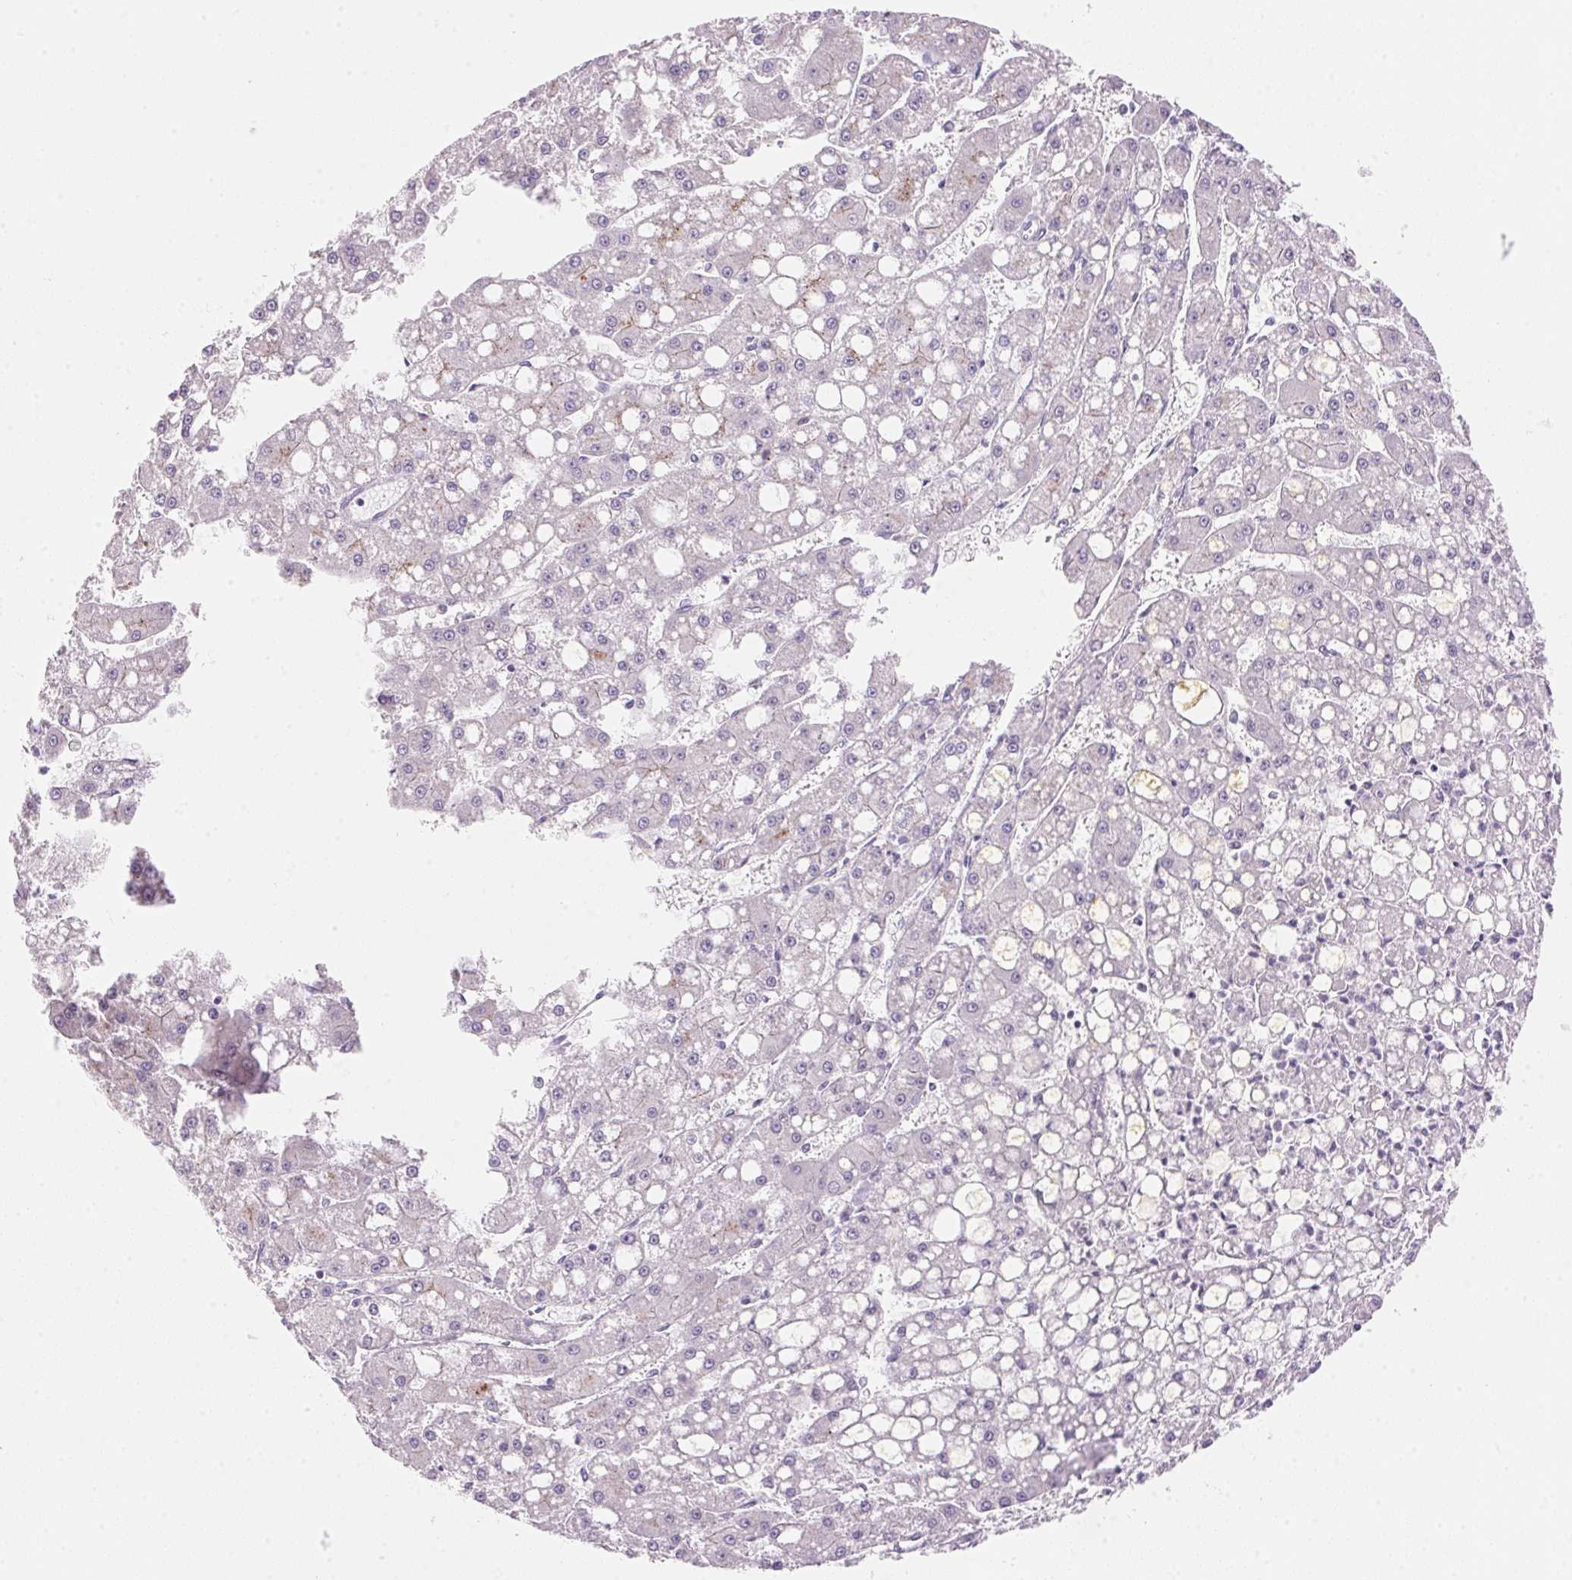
{"staining": {"intensity": "negative", "quantity": "none", "location": "none"}, "tissue": "liver cancer", "cell_type": "Tumor cells", "image_type": "cancer", "snomed": [{"axis": "morphology", "description": "Carcinoma, Hepatocellular, NOS"}, {"axis": "topography", "description": "Liver"}], "caption": "A photomicrograph of hepatocellular carcinoma (liver) stained for a protein shows no brown staining in tumor cells. The staining is performed using DAB brown chromogen with nuclei counter-stained in using hematoxylin.", "gene": "TEKT1", "patient": {"sex": "male", "age": 67}}